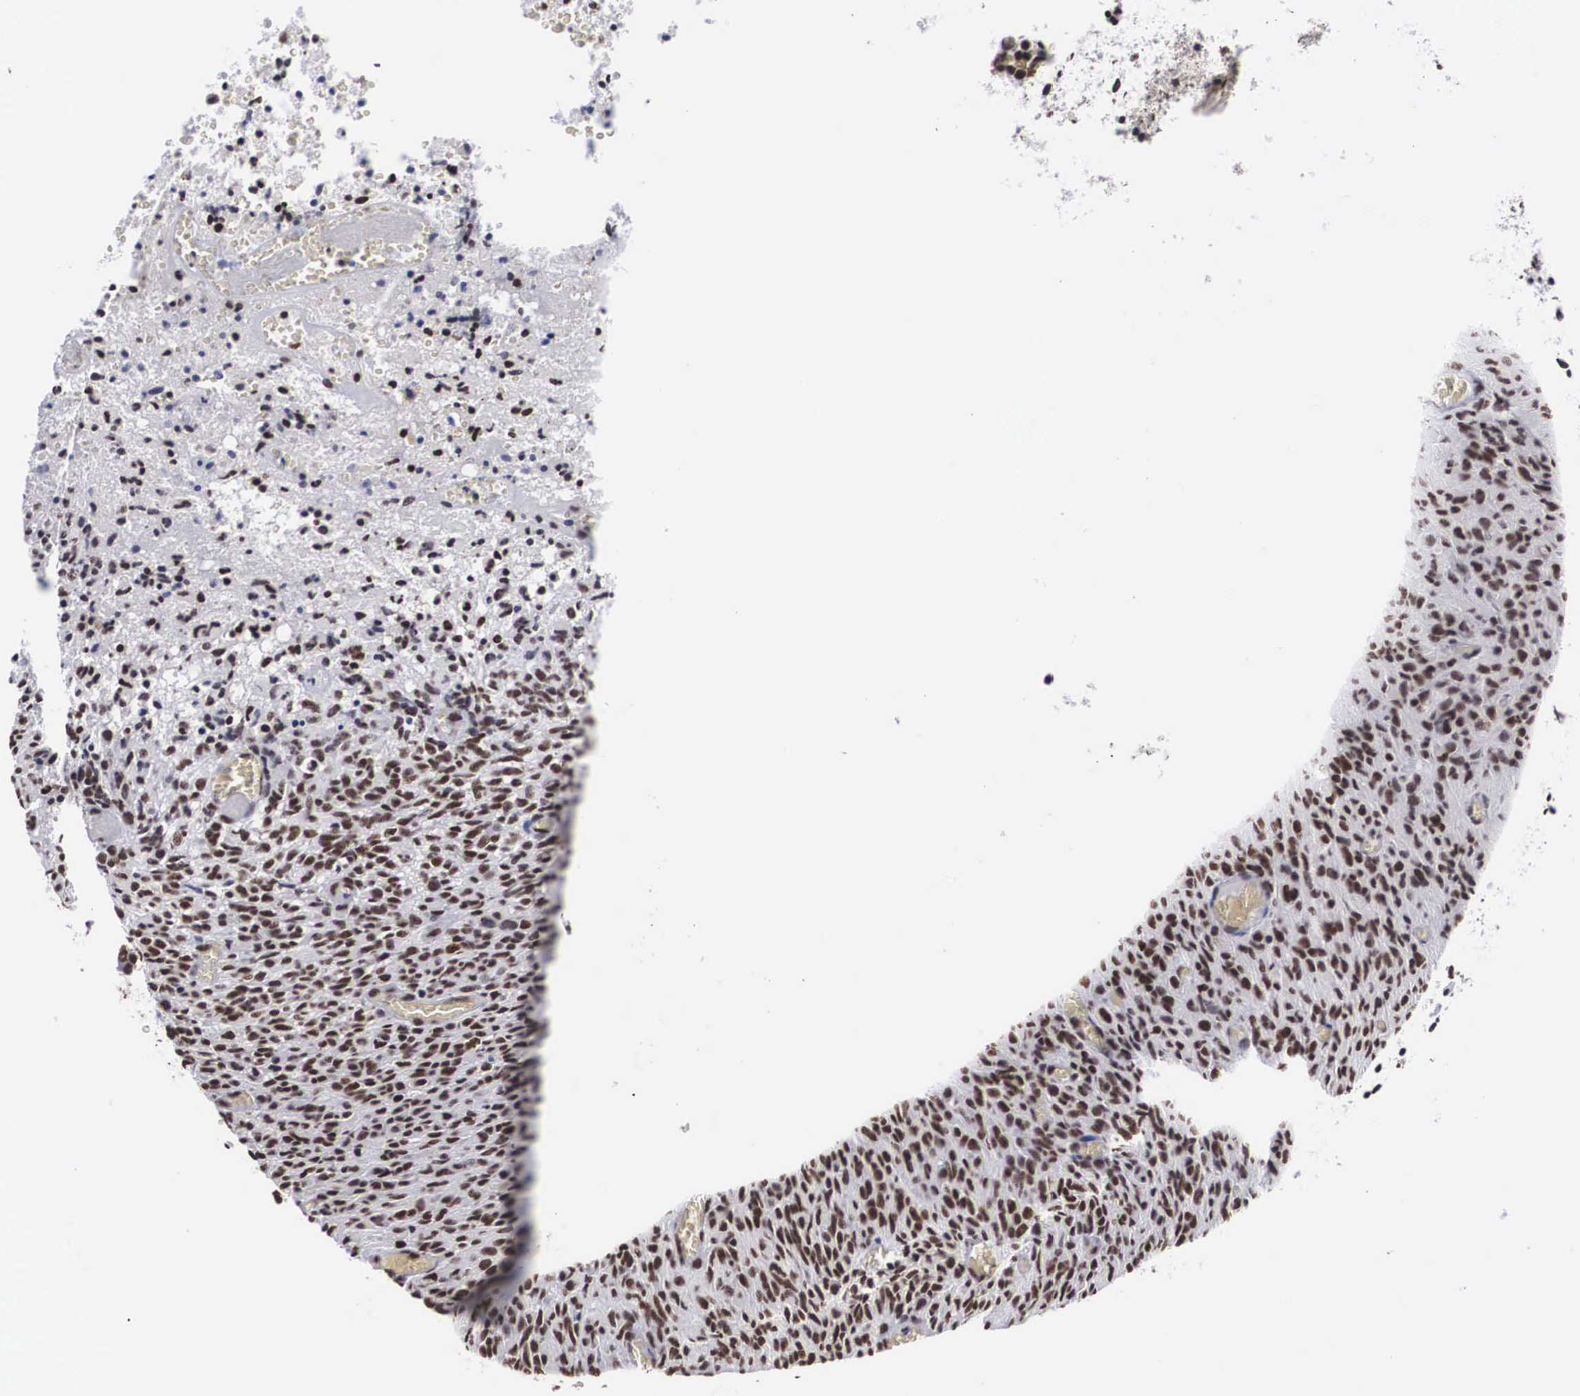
{"staining": {"intensity": "moderate", "quantity": ">75%", "location": "nuclear"}, "tissue": "glioma", "cell_type": "Tumor cells", "image_type": "cancer", "snomed": [{"axis": "morphology", "description": "Glioma, malignant, High grade"}, {"axis": "topography", "description": "Brain"}], "caption": "Protein staining demonstrates moderate nuclear expression in approximately >75% of tumor cells in glioma. (DAB (3,3'-diaminobenzidine) IHC with brightfield microscopy, high magnification).", "gene": "ACIN1", "patient": {"sex": "male", "age": 56}}